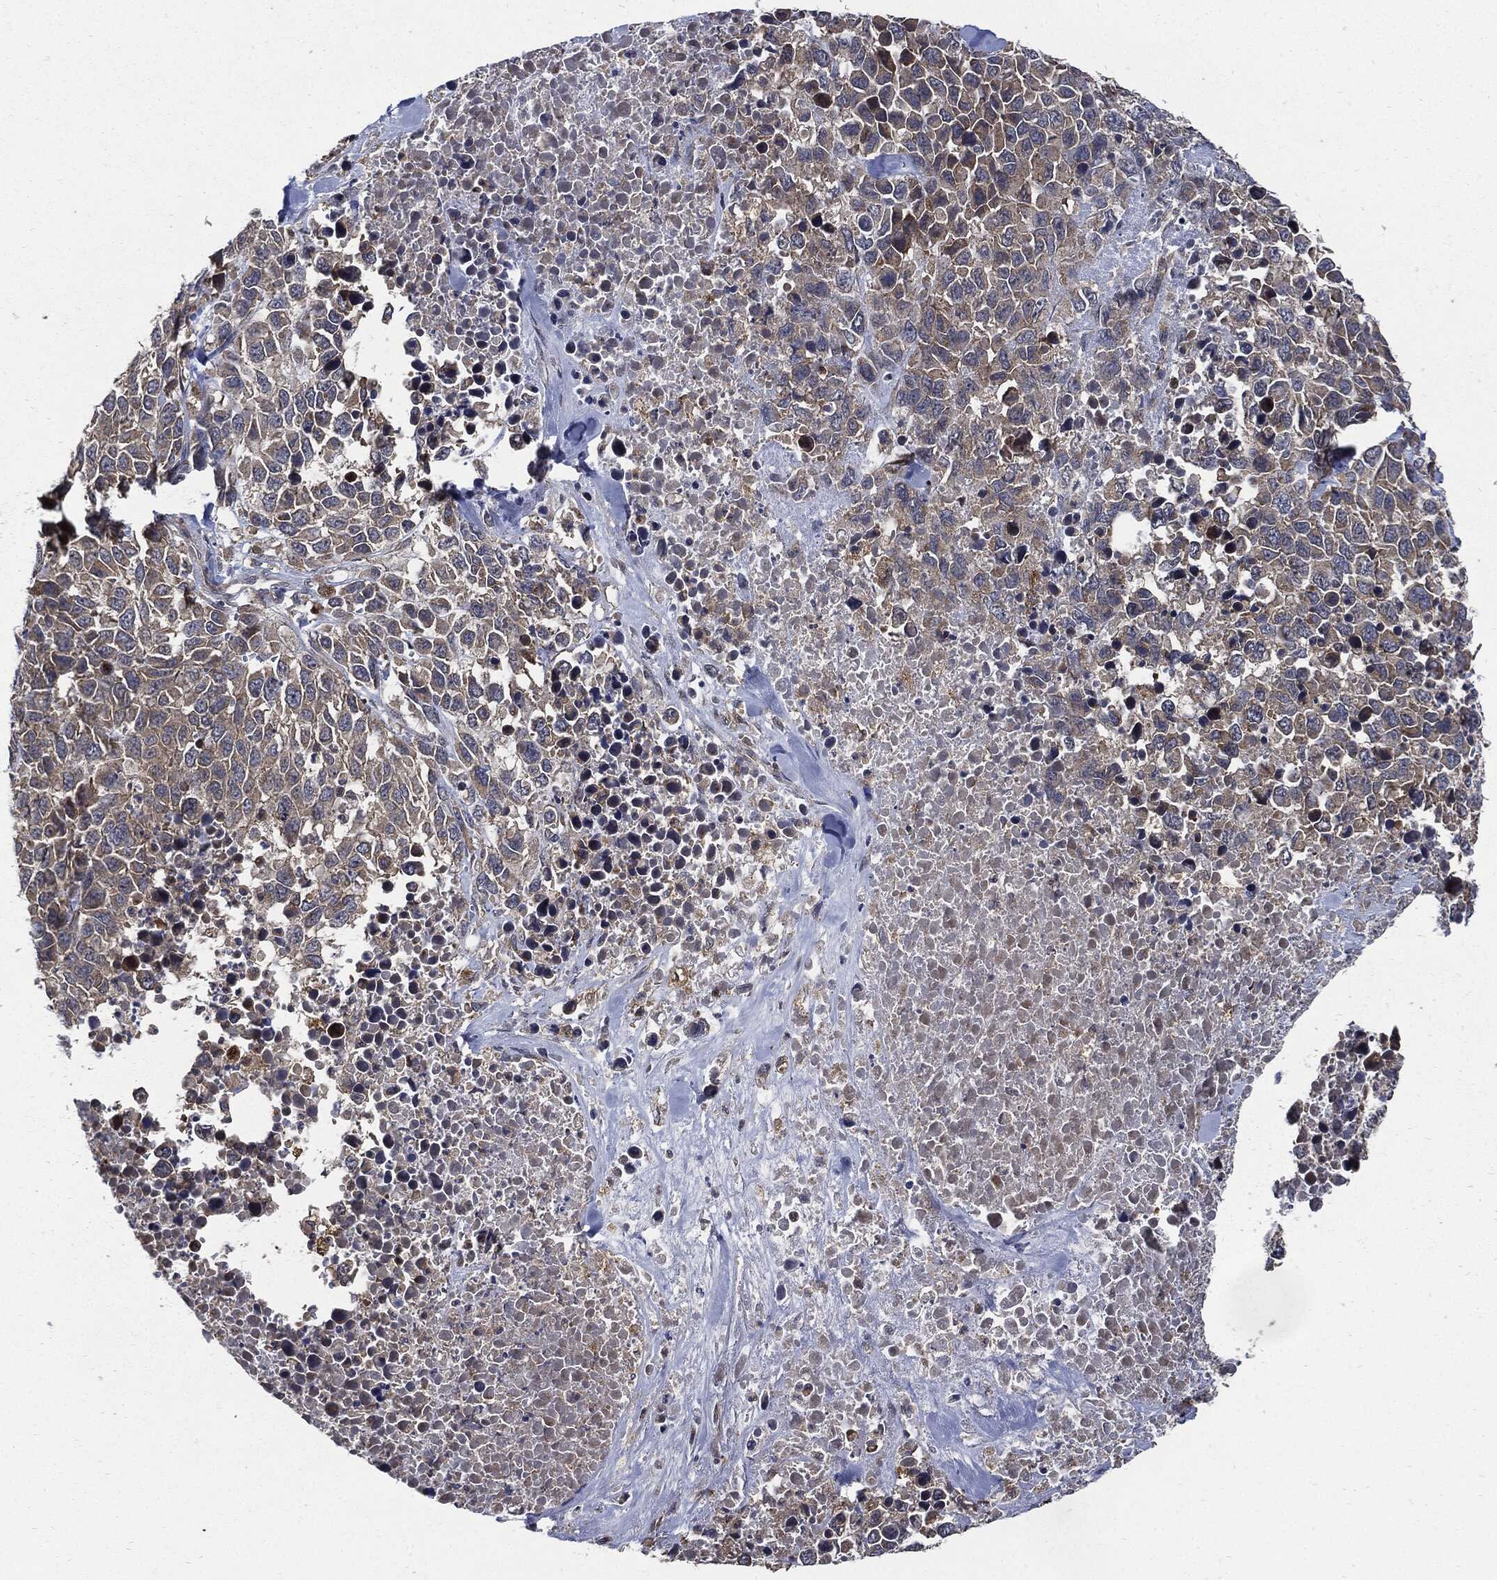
{"staining": {"intensity": "negative", "quantity": "none", "location": "none"}, "tissue": "melanoma", "cell_type": "Tumor cells", "image_type": "cancer", "snomed": [{"axis": "morphology", "description": "Malignant melanoma, Metastatic site"}, {"axis": "topography", "description": "Skin"}], "caption": "DAB (3,3'-diaminobenzidine) immunohistochemical staining of melanoma reveals no significant staining in tumor cells.", "gene": "SLC31A2", "patient": {"sex": "male", "age": 84}}